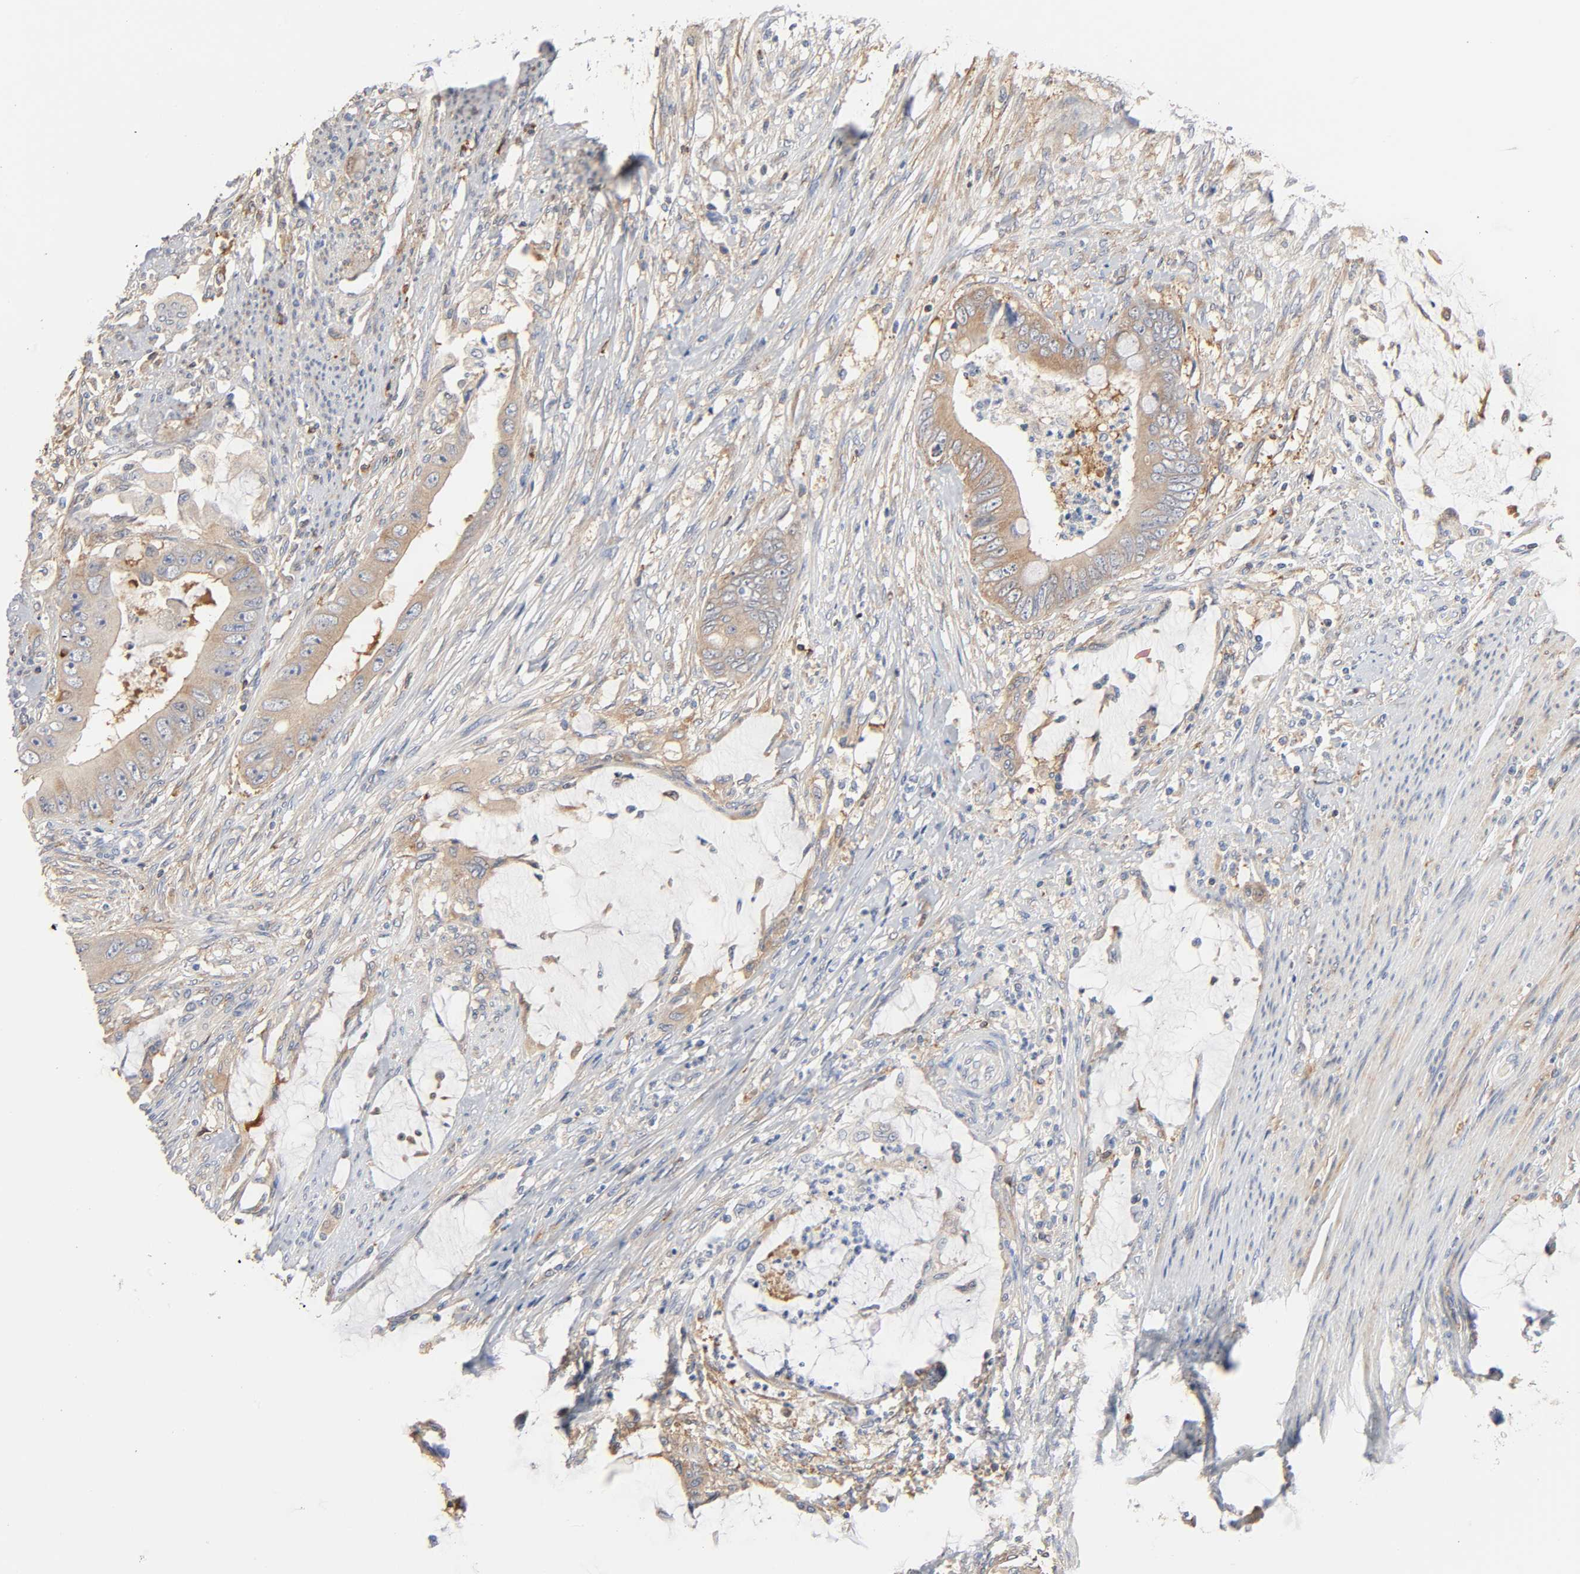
{"staining": {"intensity": "moderate", "quantity": ">75%", "location": "cytoplasmic/membranous"}, "tissue": "colorectal cancer", "cell_type": "Tumor cells", "image_type": "cancer", "snomed": [{"axis": "morphology", "description": "Adenocarcinoma, NOS"}, {"axis": "topography", "description": "Rectum"}], "caption": "Approximately >75% of tumor cells in human adenocarcinoma (colorectal) demonstrate moderate cytoplasmic/membranous protein positivity as visualized by brown immunohistochemical staining.", "gene": "BIN1", "patient": {"sex": "female", "age": 77}}